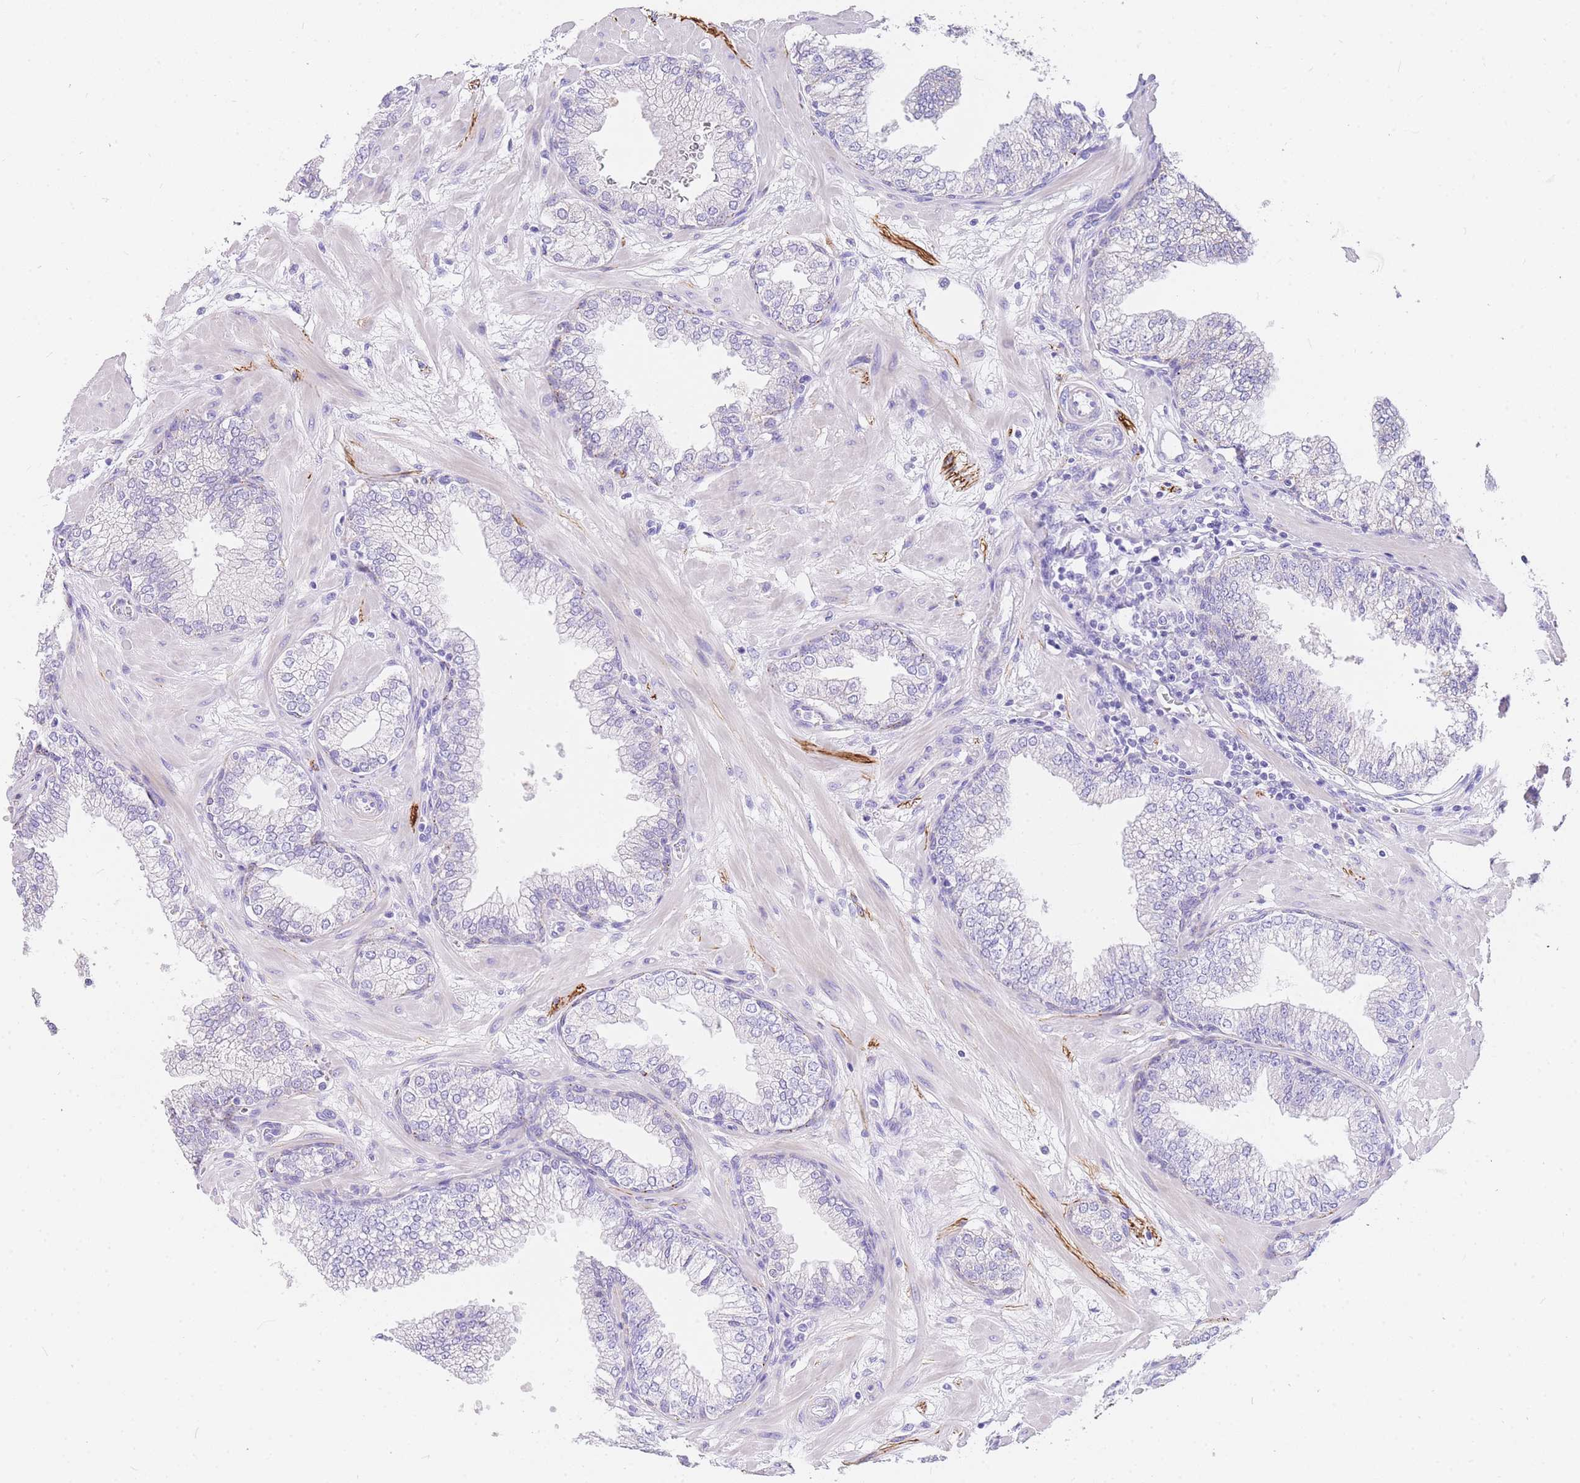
{"staining": {"intensity": "weak", "quantity": "<25%", "location": "cytoplasmic/membranous"}, "tissue": "prostate", "cell_type": "Glandular cells", "image_type": "normal", "snomed": [{"axis": "morphology", "description": "Normal tissue, NOS"}, {"axis": "morphology", "description": "Urothelial carcinoma, Low grade"}, {"axis": "topography", "description": "Urinary bladder"}, {"axis": "topography", "description": "Prostate"}], "caption": "IHC photomicrograph of unremarkable human prostate stained for a protein (brown), which demonstrates no staining in glandular cells. (Stains: DAB IHC with hematoxylin counter stain, Microscopy: brightfield microscopy at high magnification).", "gene": "UPK1A", "patient": {"sex": "male", "age": 60}}